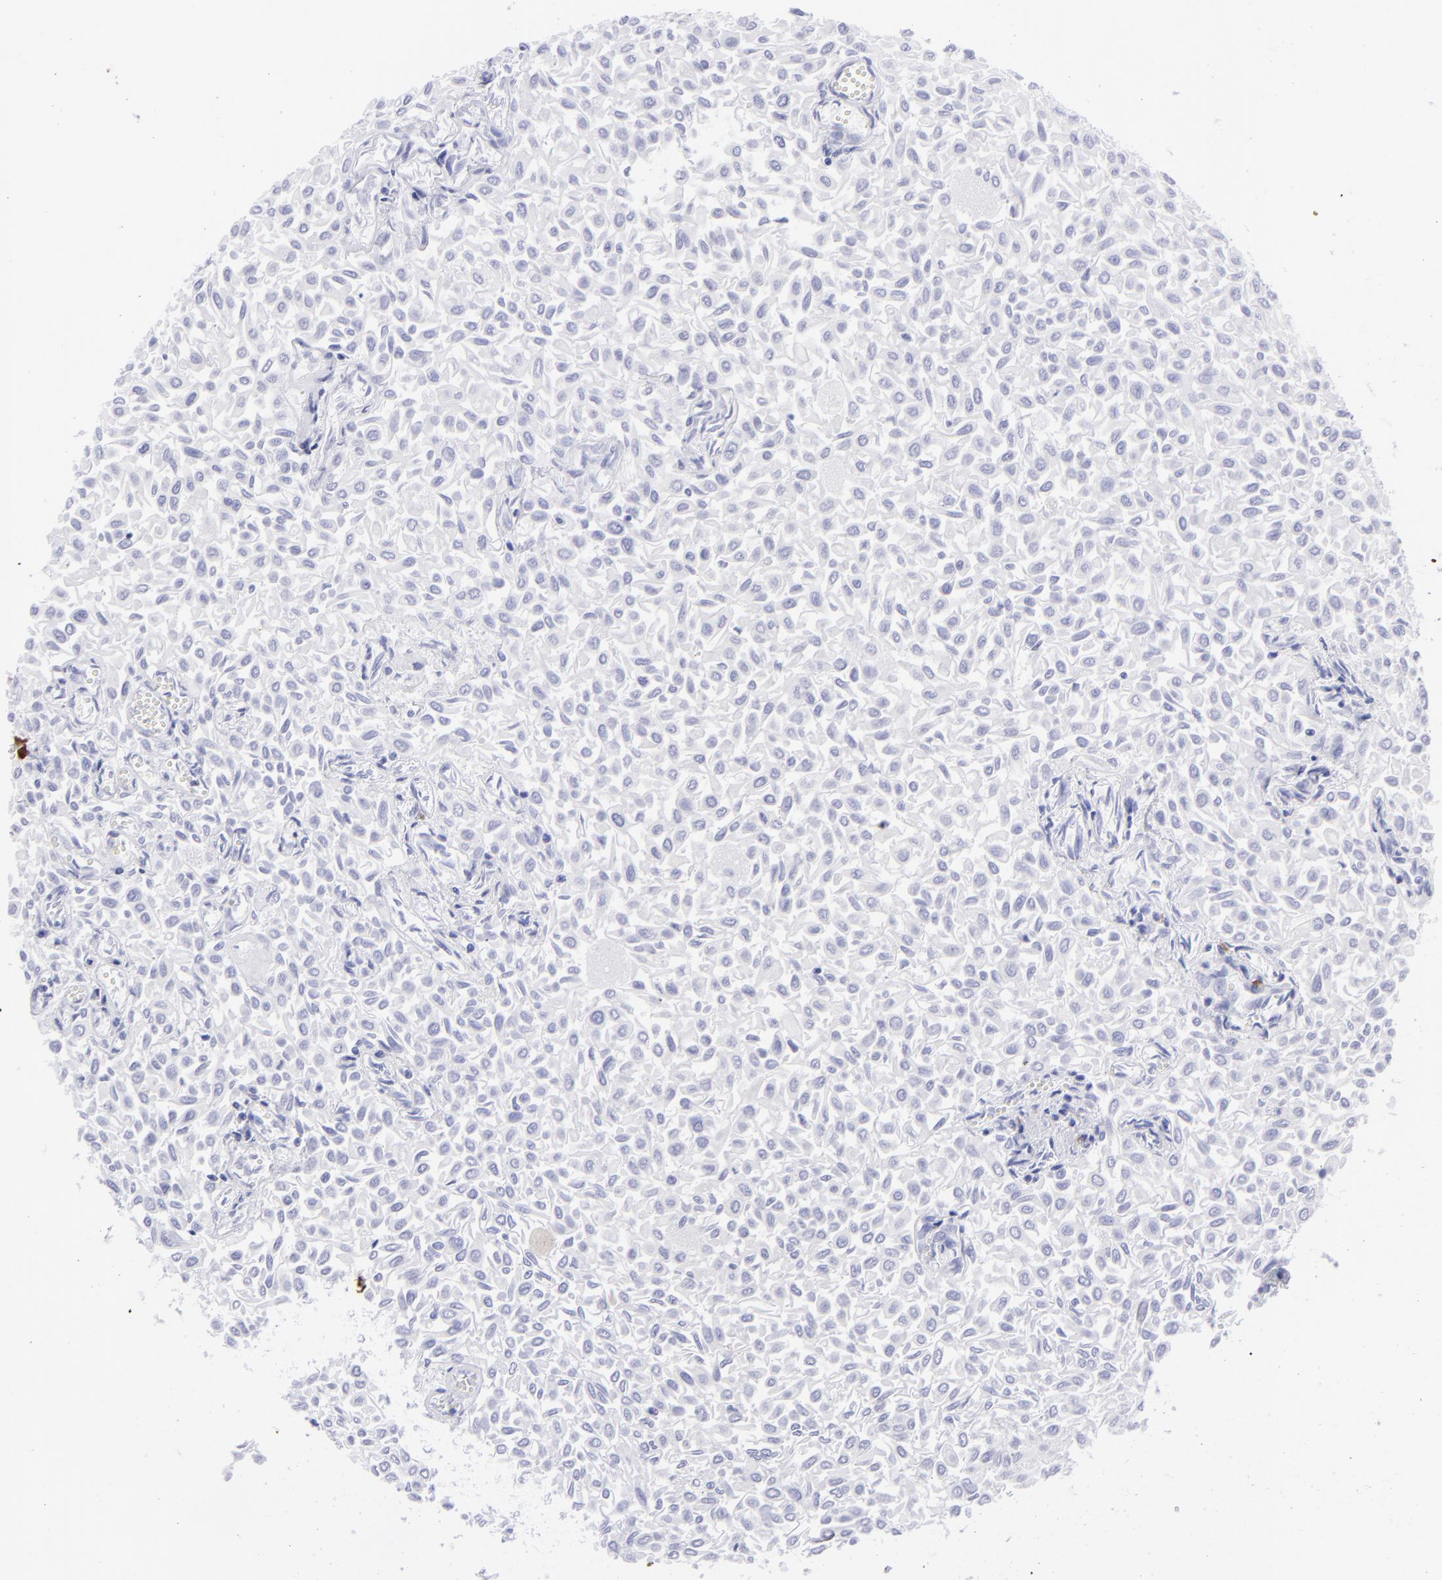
{"staining": {"intensity": "negative", "quantity": "none", "location": "none"}, "tissue": "urothelial cancer", "cell_type": "Tumor cells", "image_type": "cancer", "snomed": [{"axis": "morphology", "description": "Urothelial carcinoma, Low grade"}, {"axis": "topography", "description": "Urinary bladder"}], "caption": "Tumor cells are negative for brown protein staining in urothelial carcinoma (low-grade). The staining is performed using DAB brown chromogen with nuclei counter-stained in using hematoxylin.", "gene": "SLC1A2", "patient": {"sex": "male", "age": 64}}